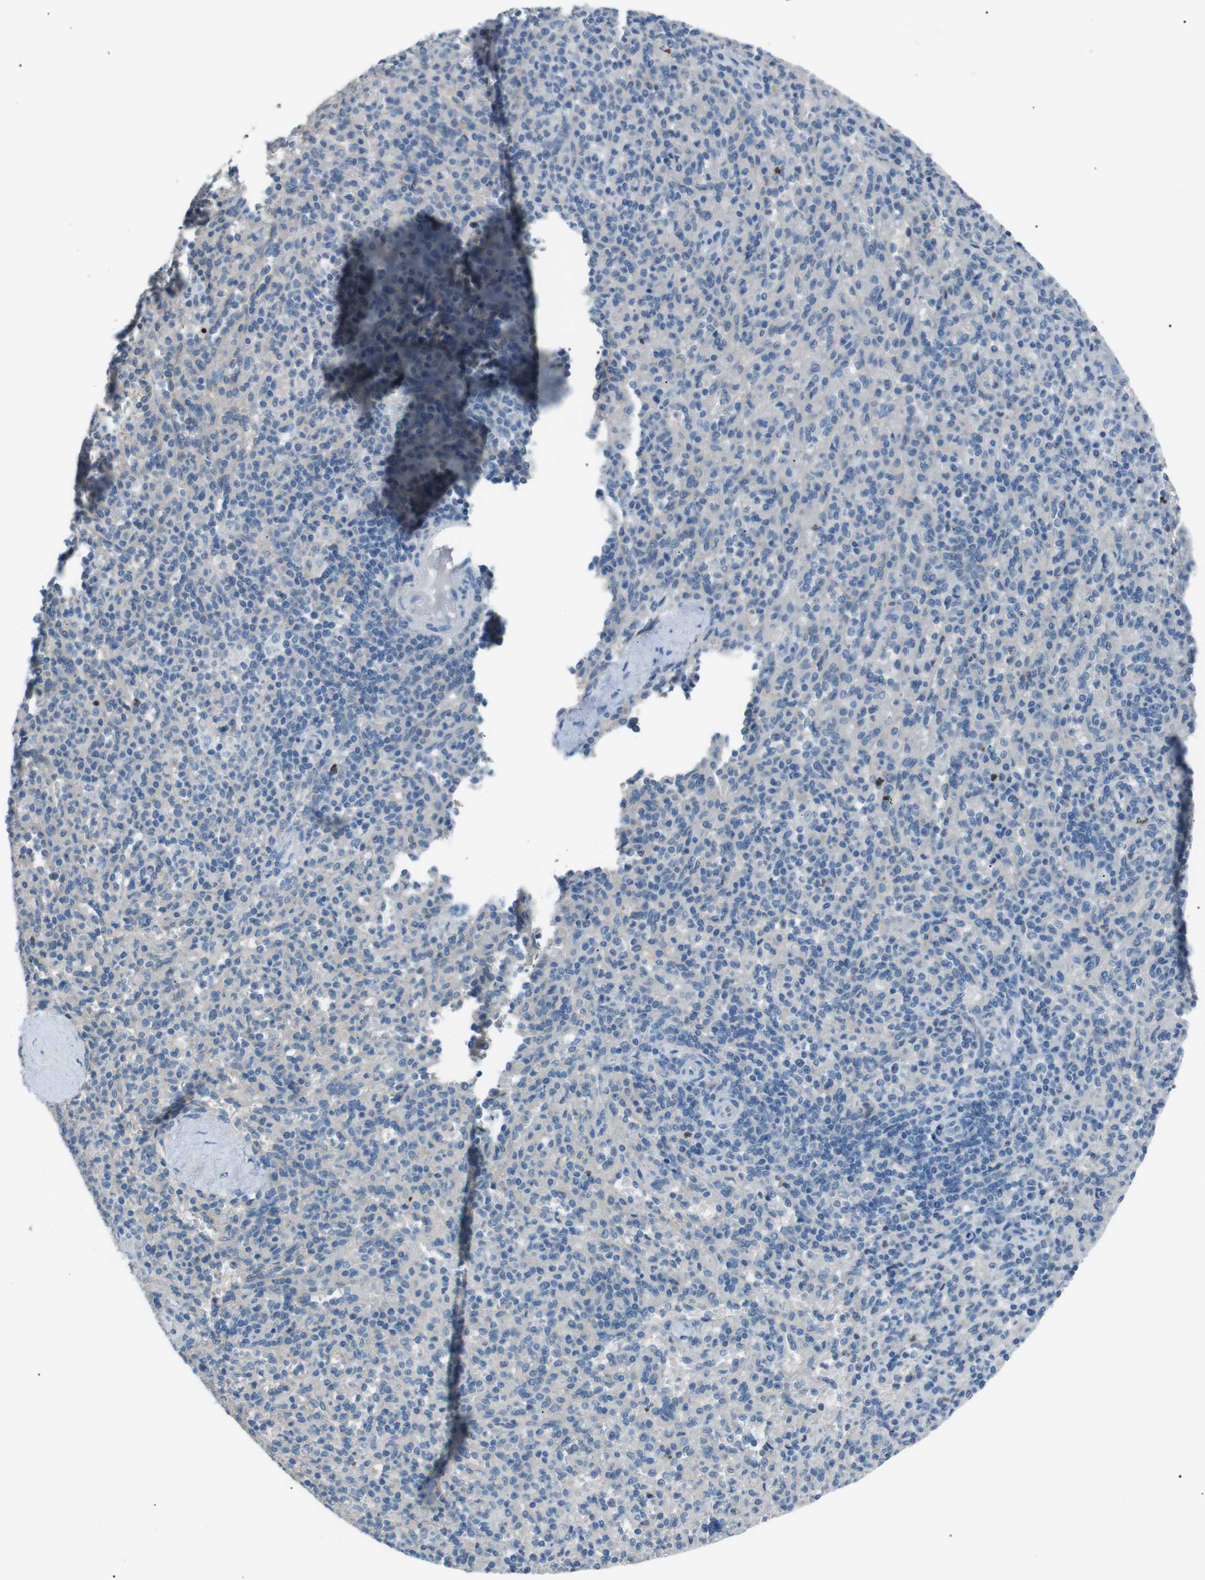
{"staining": {"intensity": "negative", "quantity": "none", "location": "none"}, "tissue": "spleen", "cell_type": "Cells in red pulp", "image_type": "normal", "snomed": [{"axis": "morphology", "description": "Normal tissue, NOS"}, {"axis": "topography", "description": "Spleen"}], "caption": "Cells in red pulp show no significant protein positivity in benign spleen. The staining was performed using DAB (3,3'-diaminobenzidine) to visualize the protein expression in brown, while the nuclei were stained in blue with hematoxylin (Magnification: 20x).", "gene": "CDH26", "patient": {"sex": "male", "age": 36}}